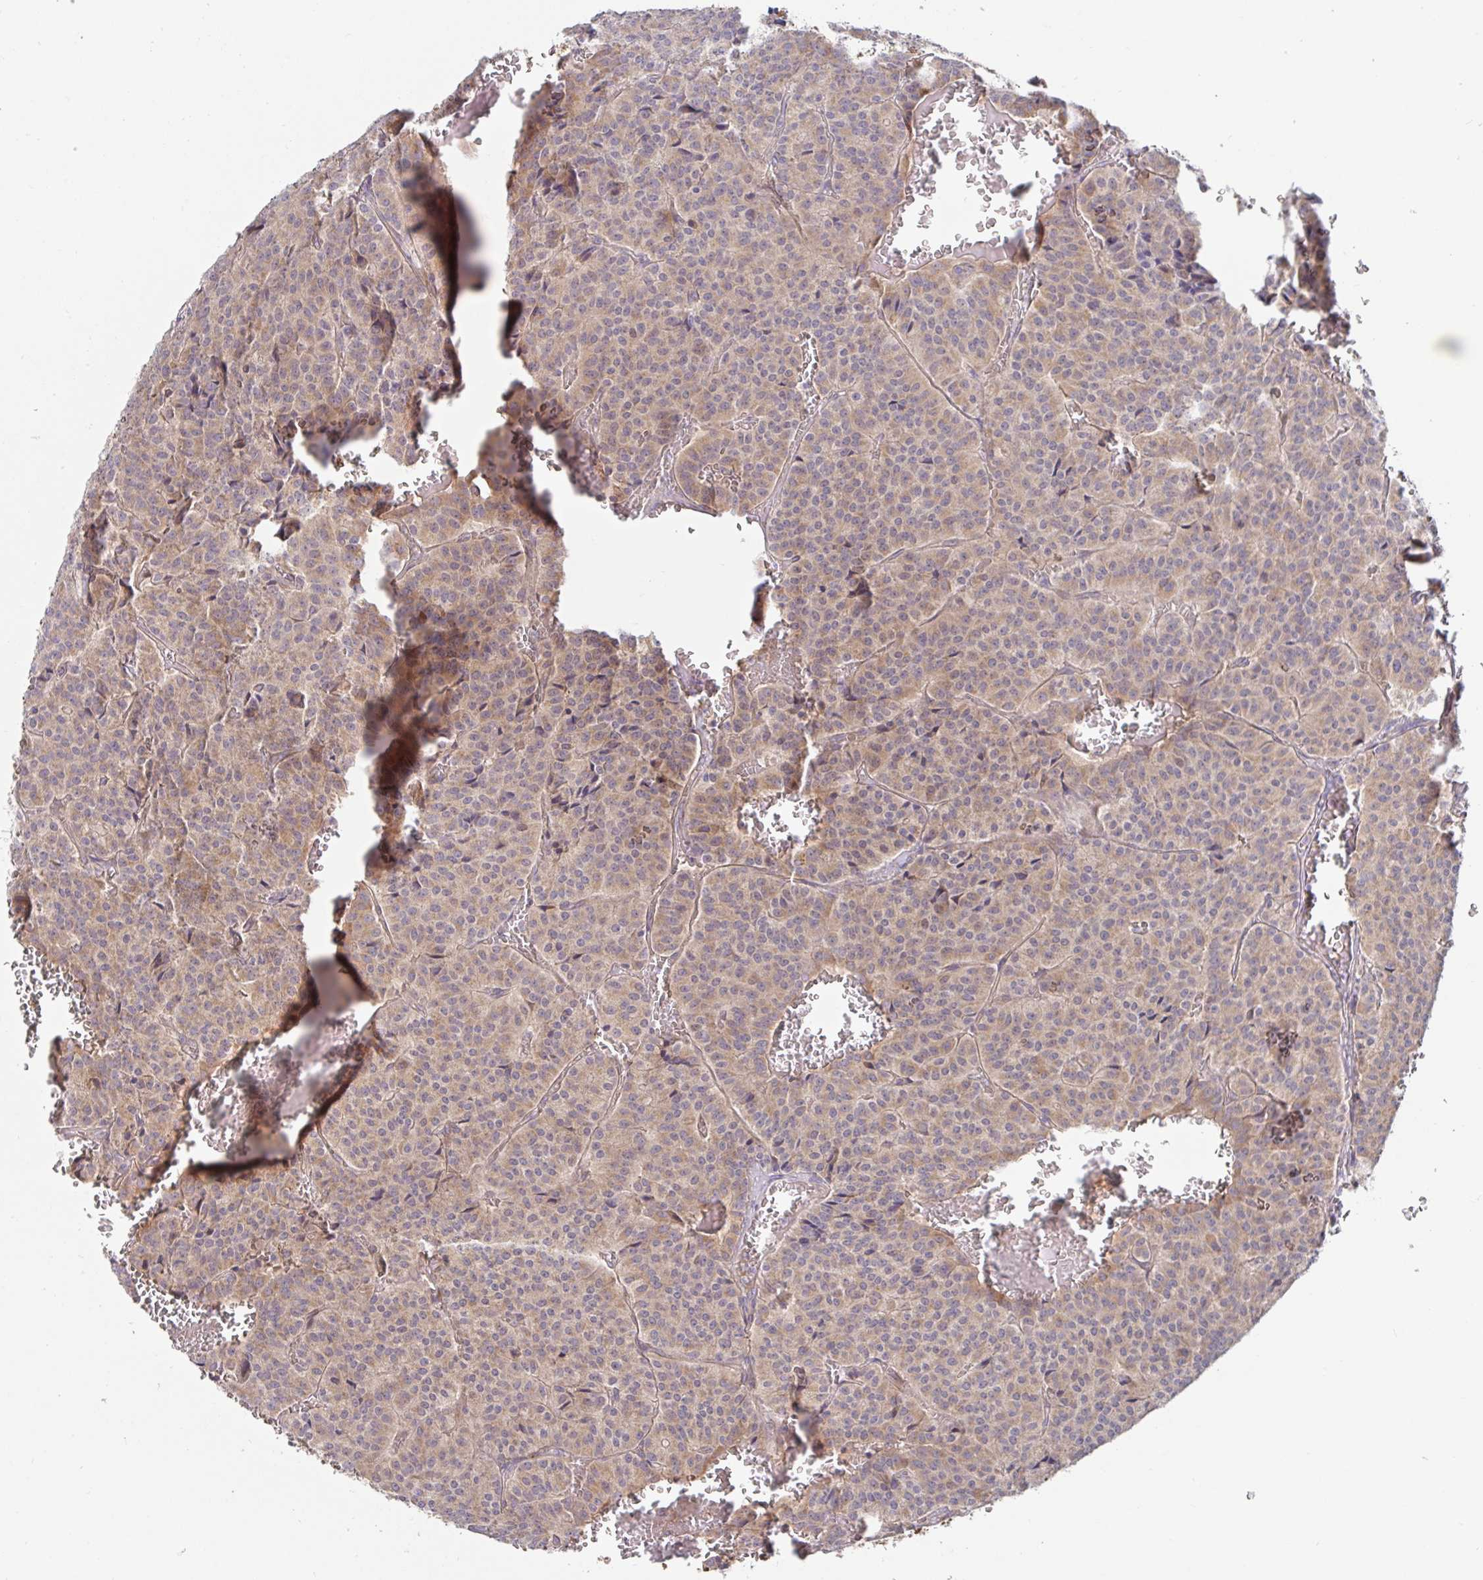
{"staining": {"intensity": "weak", "quantity": ">75%", "location": "cytoplasmic/membranous"}, "tissue": "carcinoid", "cell_type": "Tumor cells", "image_type": "cancer", "snomed": [{"axis": "morphology", "description": "Carcinoid, malignant, NOS"}, {"axis": "topography", "description": "Lung"}], "caption": "Malignant carcinoid tissue reveals weak cytoplasmic/membranous staining in about >75% of tumor cells (brown staining indicates protein expression, while blue staining denotes nuclei).", "gene": "LARP1", "patient": {"sex": "male", "age": 70}}